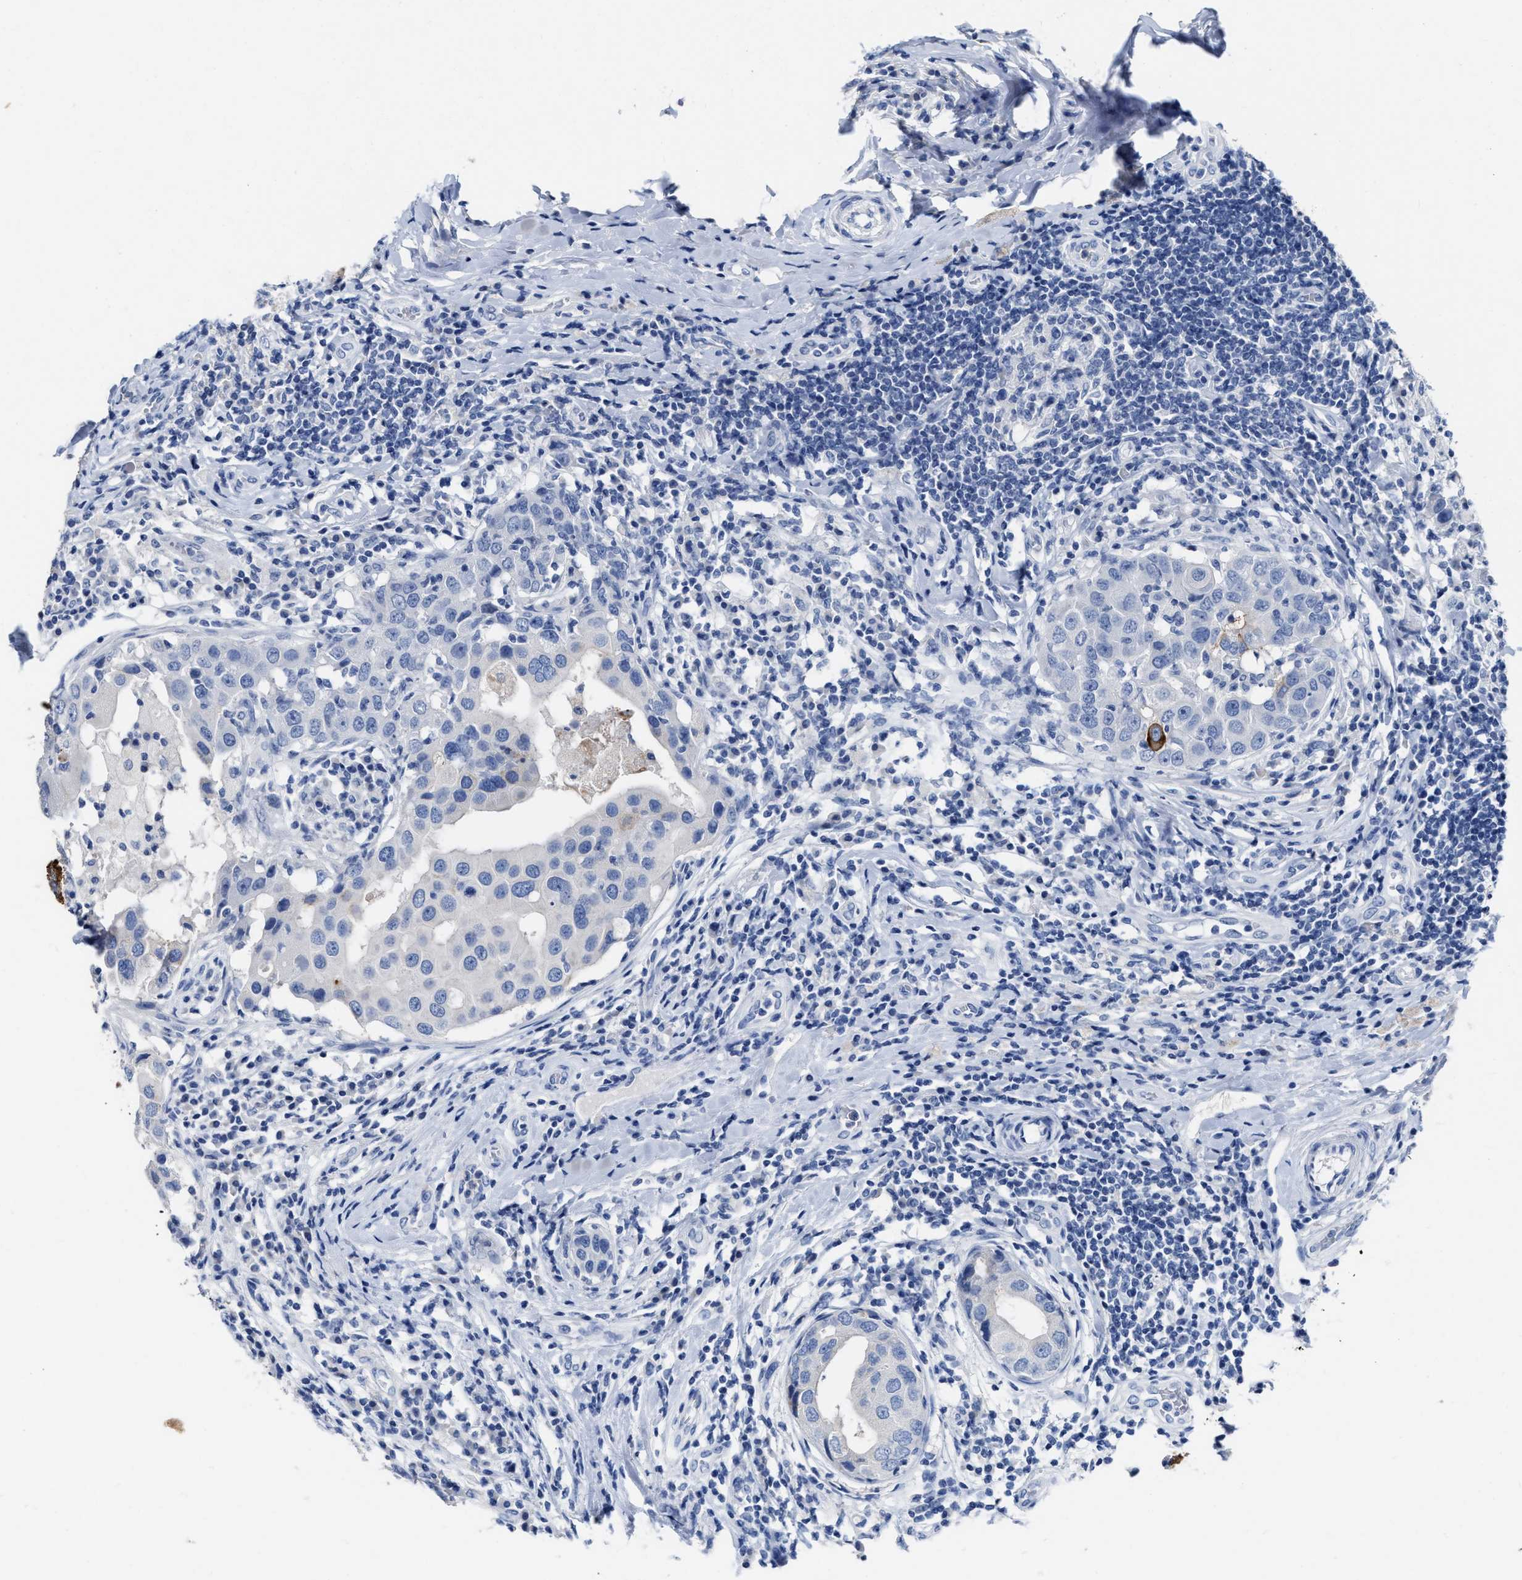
{"staining": {"intensity": "strong", "quantity": "25%-75%", "location": "cytoplasmic/membranous"}, "tissue": "breast cancer", "cell_type": "Tumor cells", "image_type": "cancer", "snomed": [{"axis": "morphology", "description": "Duct carcinoma"}, {"axis": "topography", "description": "Breast"}], "caption": "Protein positivity by immunohistochemistry reveals strong cytoplasmic/membranous expression in about 25%-75% of tumor cells in invasive ductal carcinoma (breast).", "gene": "CEACAM5", "patient": {"sex": "female", "age": 27}}